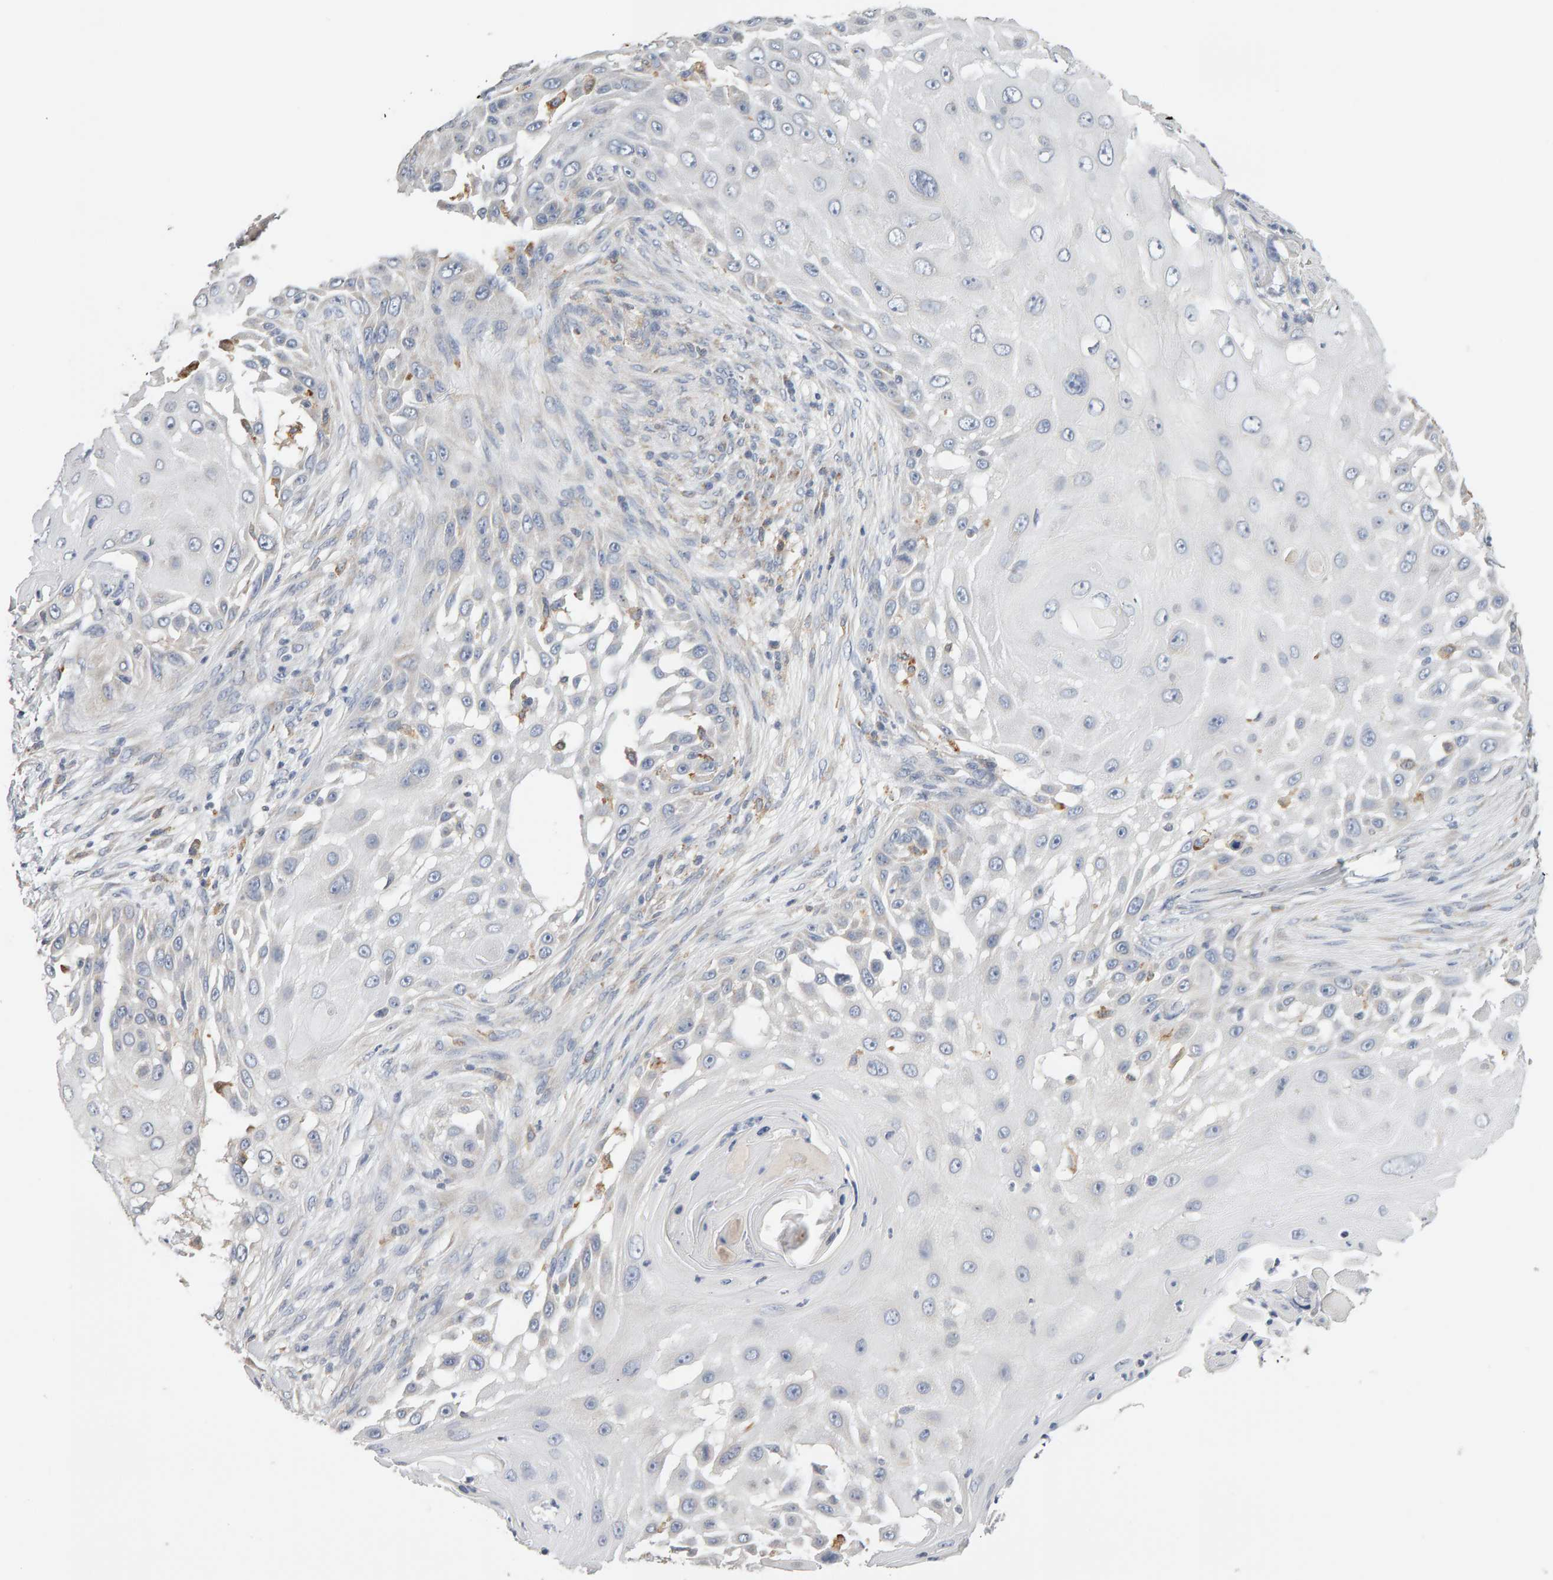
{"staining": {"intensity": "negative", "quantity": "none", "location": "none"}, "tissue": "skin cancer", "cell_type": "Tumor cells", "image_type": "cancer", "snomed": [{"axis": "morphology", "description": "Squamous cell carcinoma, NOS"}, {"axis": "topography", "description": "Skin"}], "caption": "Tumor cells are negative for brown protein staining in skin squamous cell carcinoma.", "gene": "SGPL1", "patient": {"sex": "female", "age": 44}}